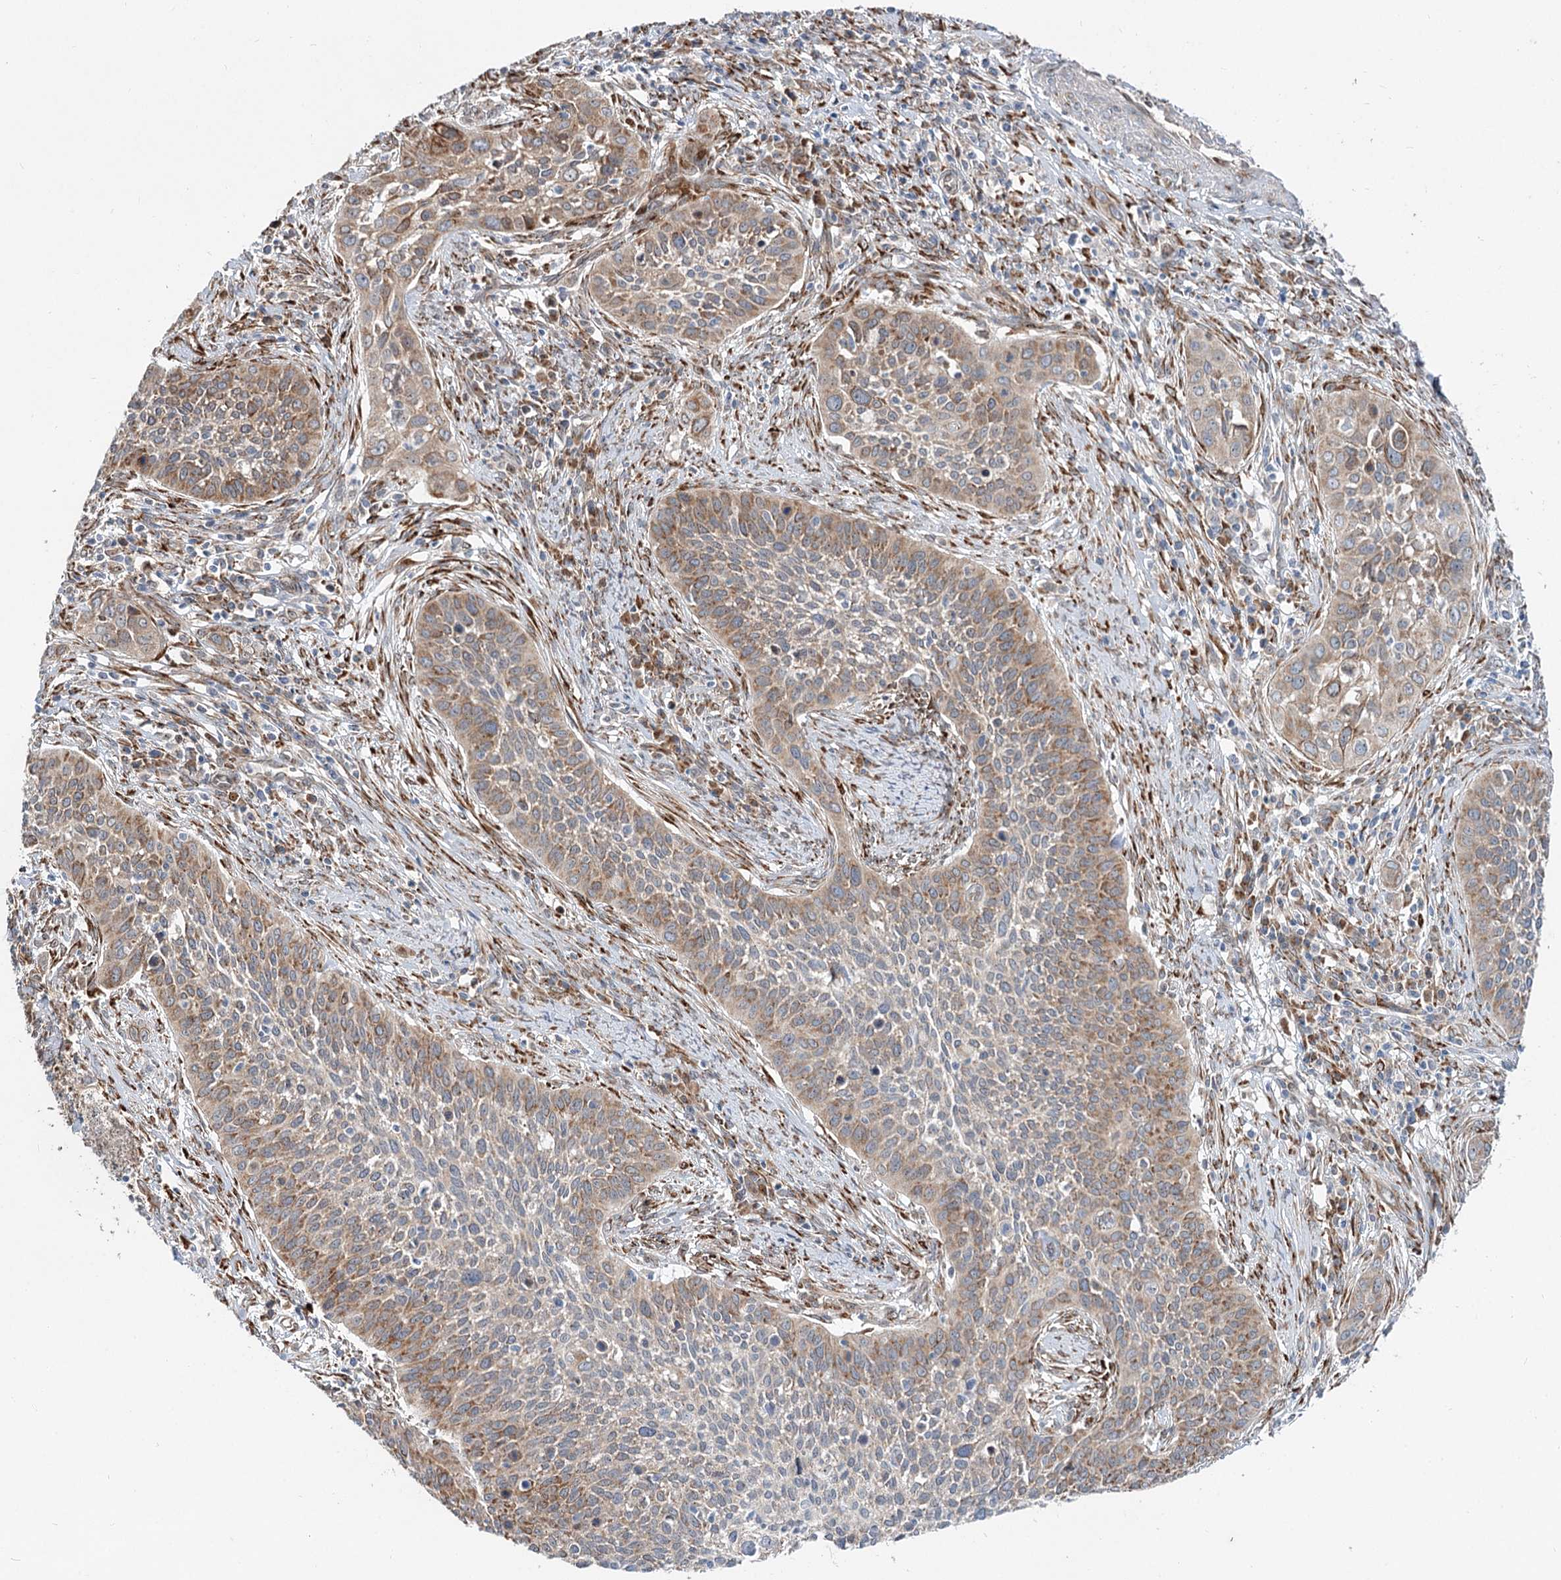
{"staining": {"intensity": "moderate", "quantity": ">75%", "location": "cytoplasmic/membranous"}, "tissue": "cervical cancer", "cell_type": "Tumor cells", "image_type": "cancer", "snomed": [{"axis": "morphology", "description": "Squamous cell carcinoma, NOS"}, {"axis": "topography", "description": "Cervix"}], "caption": "Immunohistochemistry (IHC) staining of cervical cancer (squamous cell carcinoma), which displays medium levels of moderate cytoplasmic/membranous positivity in about >75% of tumor cells indicating moderate cytoplasmic/membranous protein expression. The staining was performed using DAB (3,3'-diaminobenzidine) (brown) for protein detection and nuclei were counterstained in hematoxylin (blue).", "gene": "SPART", "patient": {"sex": "female", "age": 34}}